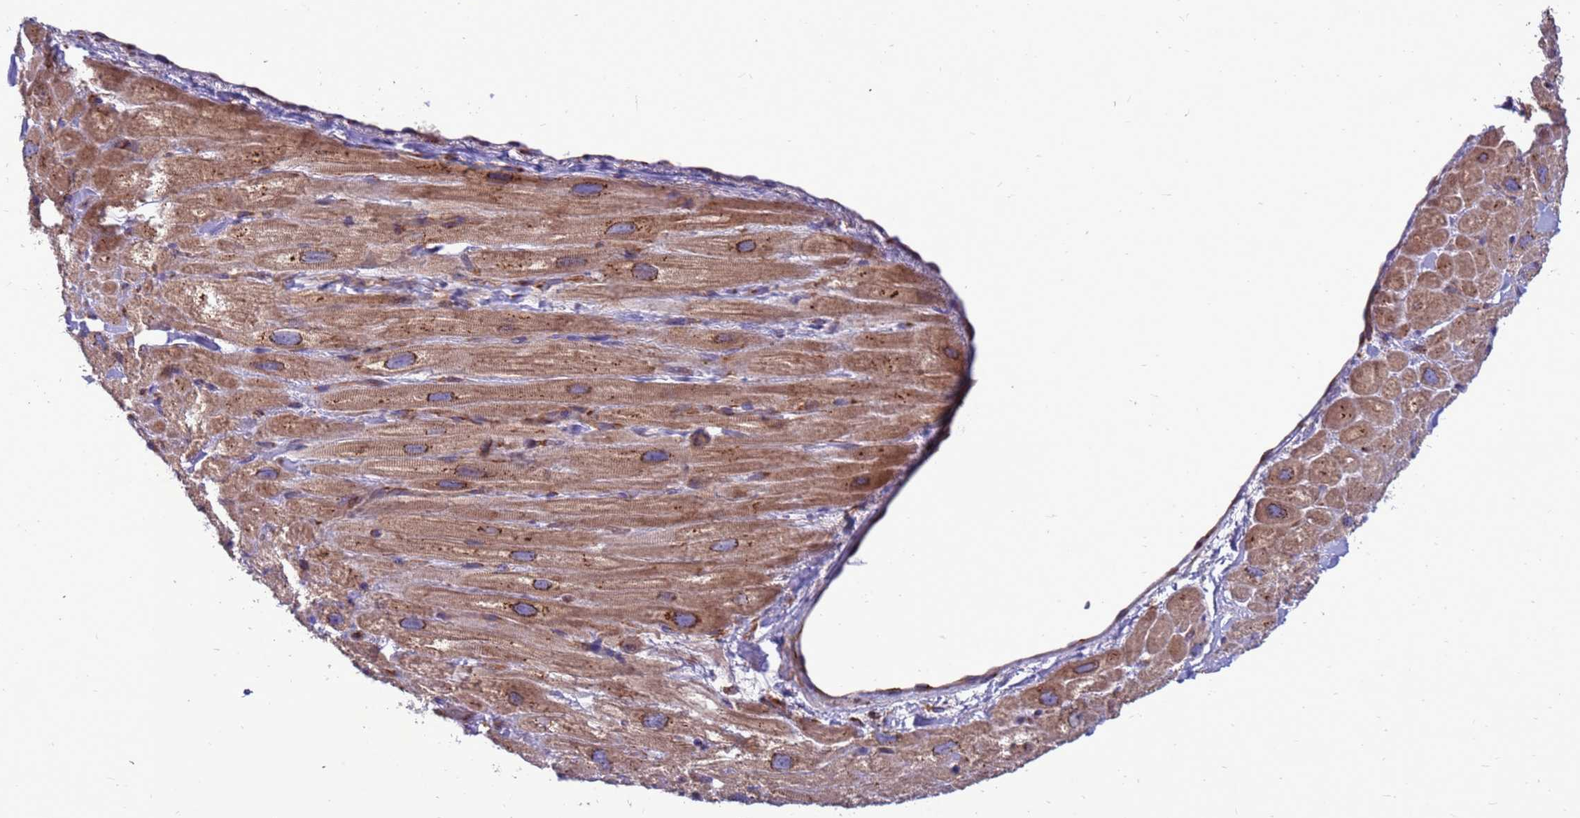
{"staining": {"intensity": "moderate", "quantity": "25%-75%", "location": "cytoplasmic/membranous"}, "tissue": "heart muscle", "cell_type": "Cardiomyocytes", "image_type": "normal", "snomed": [{"axis": "morphology", "description": "Normal tissue, NOS"}, {"axis": "topography", "description": "Heart"}], "caption": "High-power microscopy captured an immunohistochemistry micrograph of benign heart muscle, revealing moderate cytoplasmic/membranous staining in approximately 25%-75% of cardiomyocytes.", "gene": "ZC3HAV1", "patient": {"sex": "male", "age": 65}}